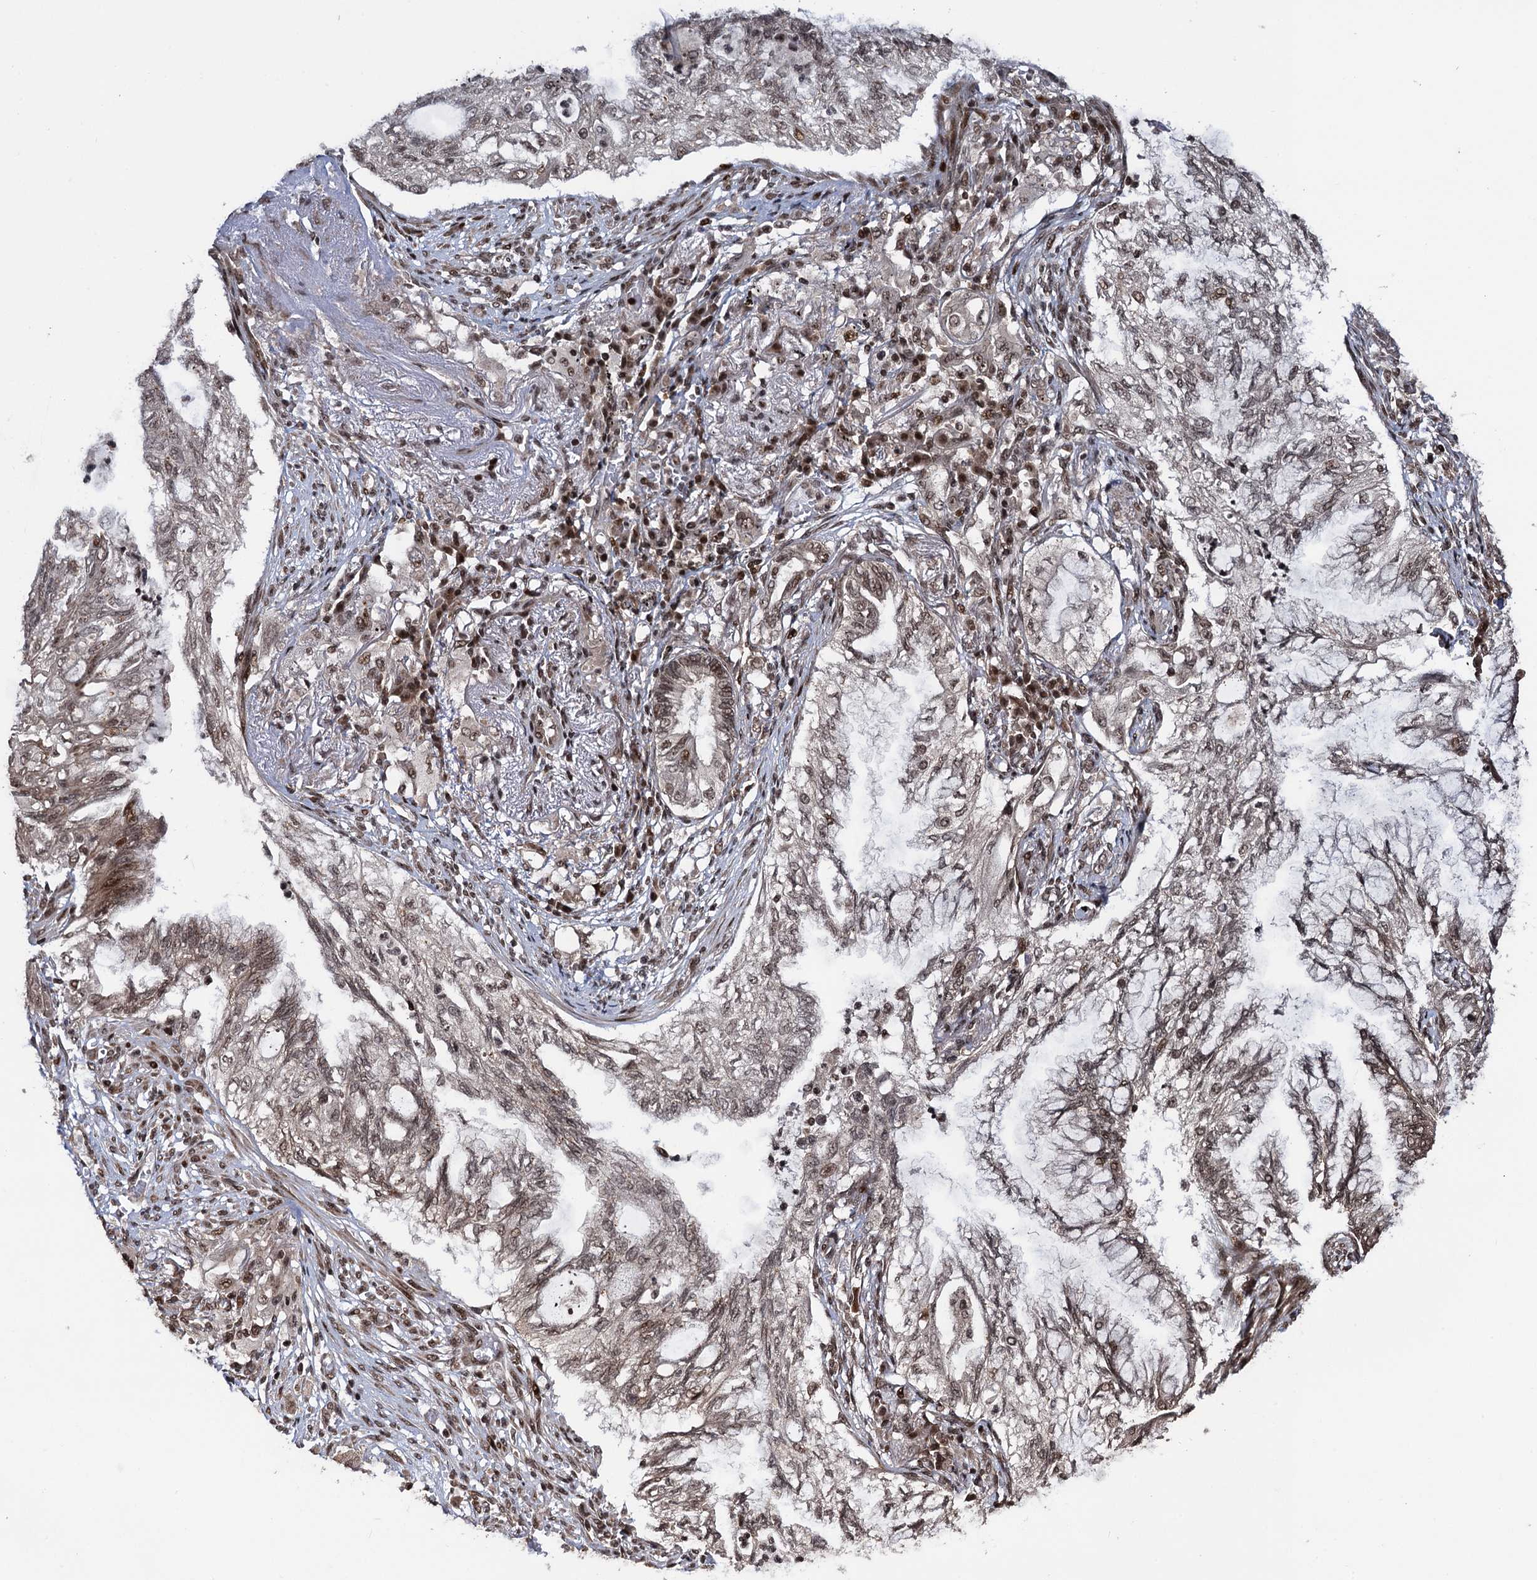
{"staining": {"intensity": "moderate", "quantity": ">75%", "location": "nuclear"}, "tissue": "lung cancer", "cell_type": "Tumor cells", "image_type": "cancer", "snomed": [{"axis": "morphology", "description": "Adenocarcinoma, NOS"}, {"axis": "topography", "description": "Lung"}], "caption": "Immunohistochemistry (IHC) of human adenocarcinoma (lung) exhibits medium levels of moderate nuclear expression in approximately >75% of tumor cells.", "gene": "ZNF169", "patient": {"sex": "female", "age": 70}}